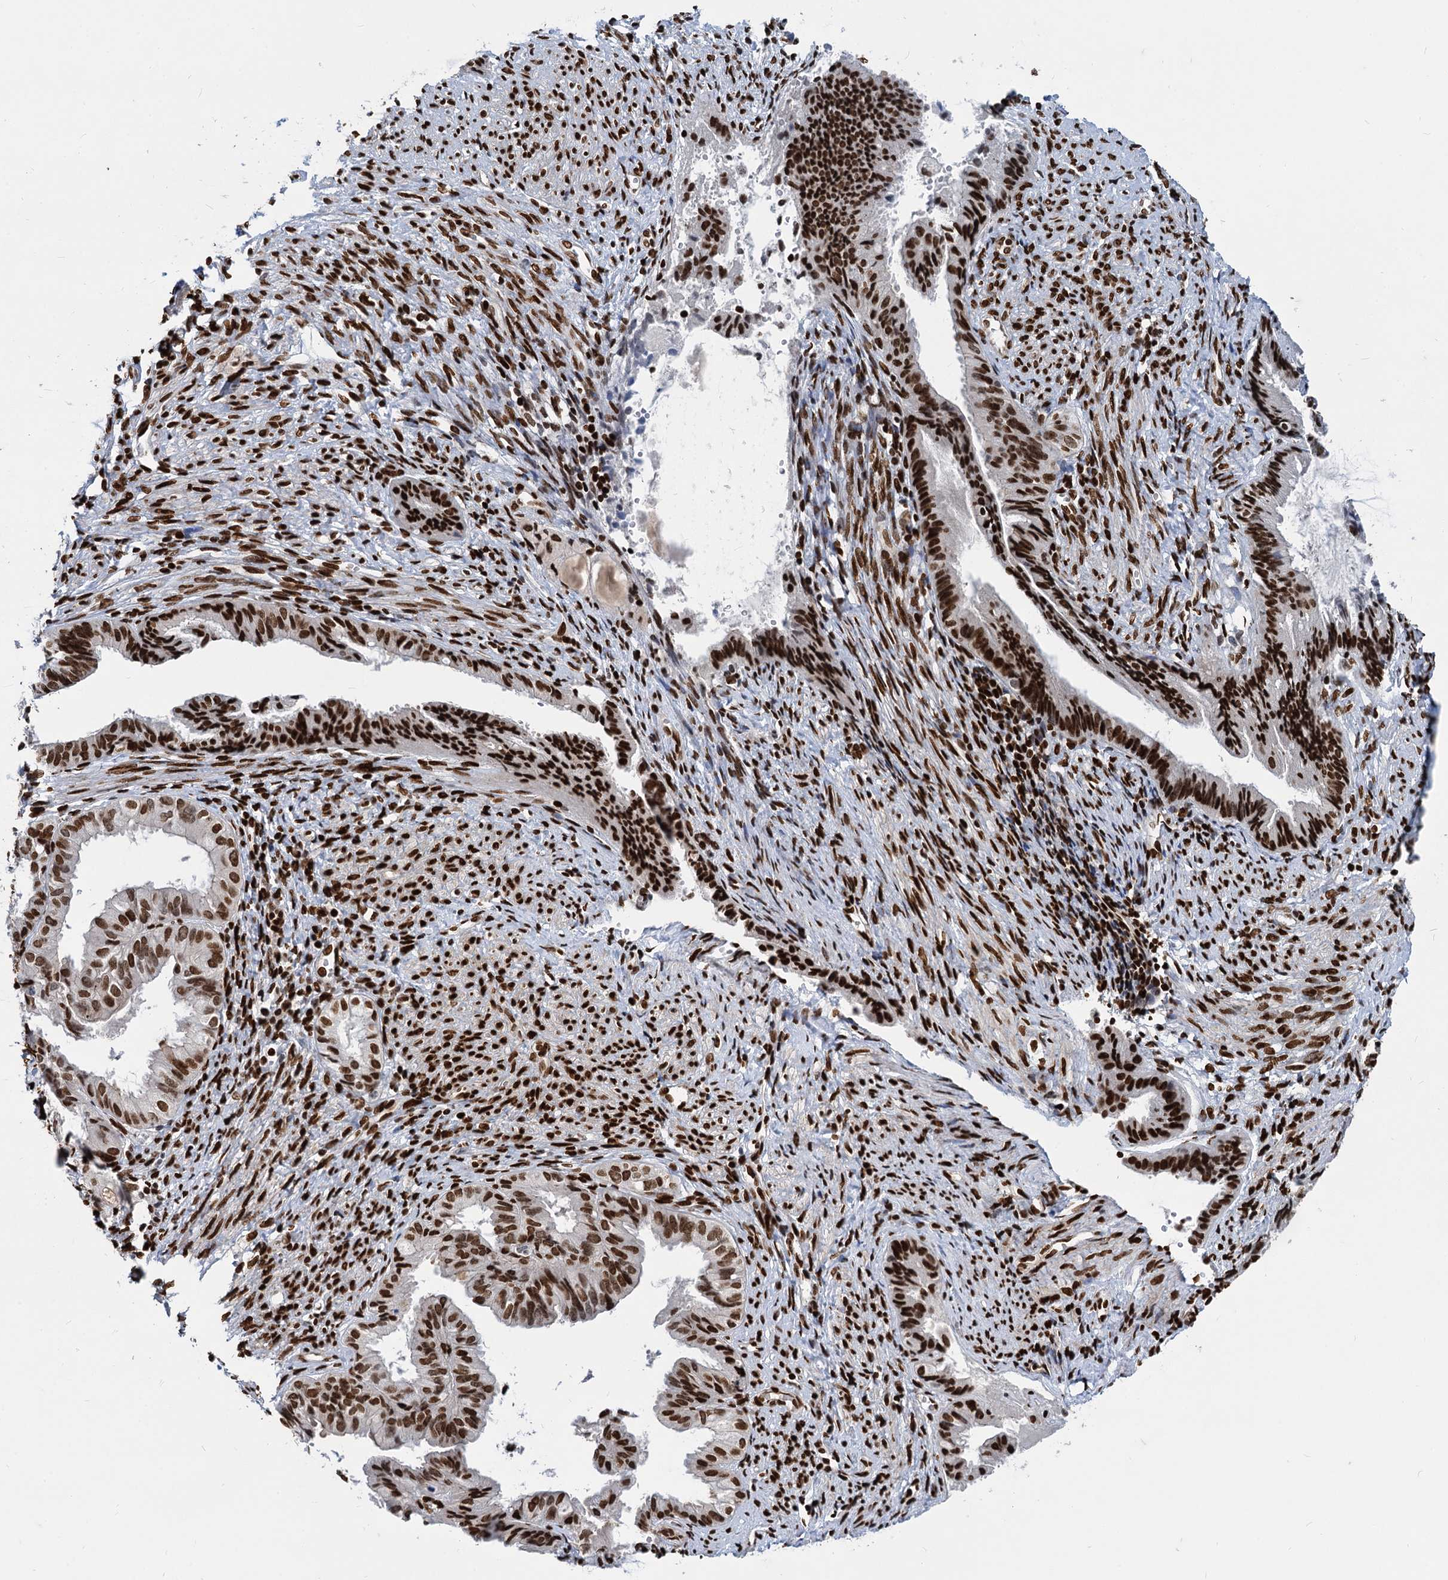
{"staining": {"intensity": "strong", "quantity": "25%-75%", "location": "nuclear"}, "tissue": "endometrial cancer", "cell_type": "Tumor cells", "image_type": "cancer", "snomed": [{"axis": "morphology", "description": "Adenocarcinoma, NOS"}, {"axis": "topography", "description": "Endometrium"}], "caption": "An immunohistochemistry photomicrograph of tumor tissue is shown. Protein staining in brown shows strong nuclear positivity in adenocarcinoma (endometrial) within tumor cells.", "gene": "MECP2", "patient": {"sex": "female", "age": 86}}